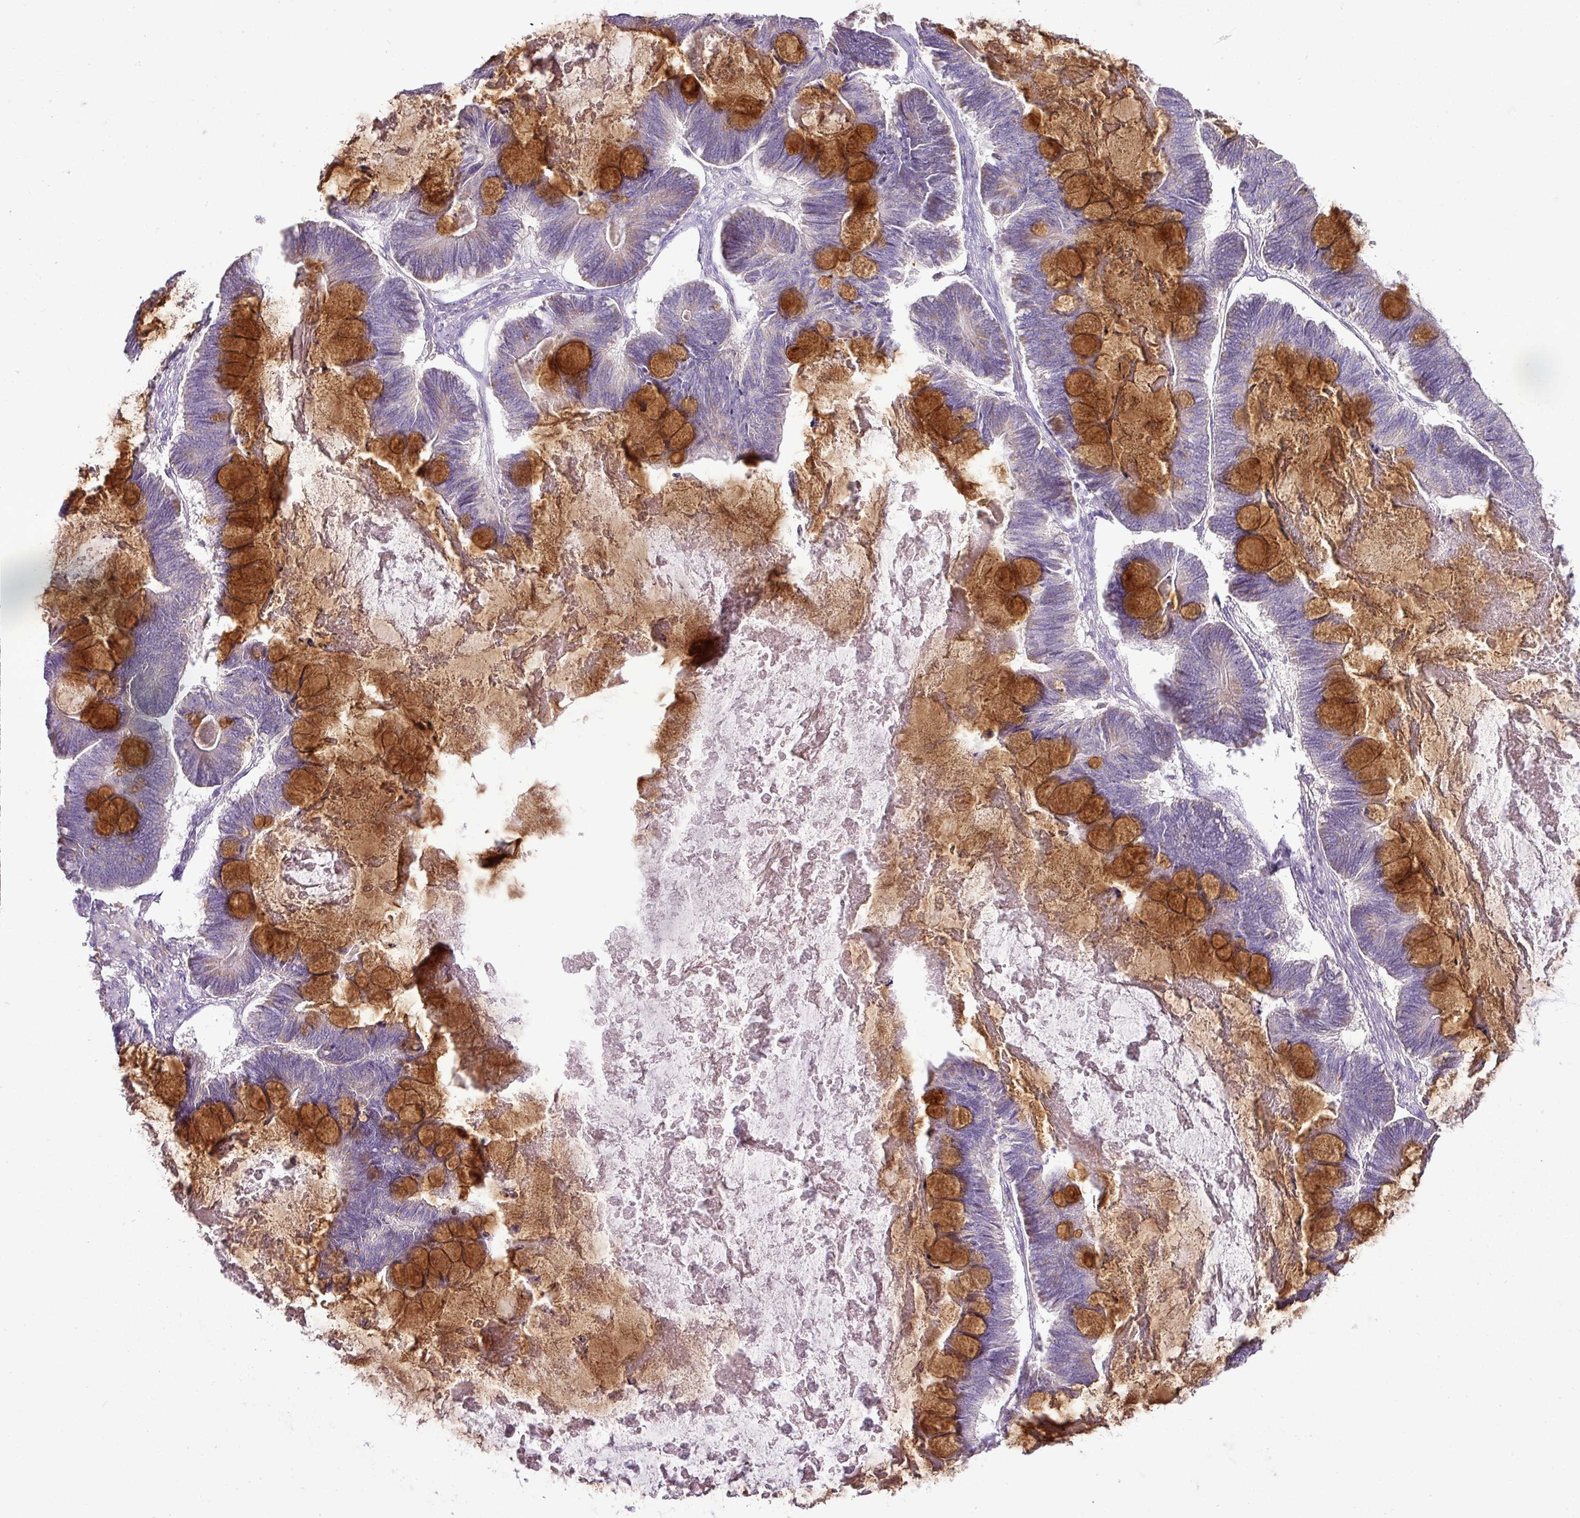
{"staining": {"intensity": "strong", "quantity": "<25%", "location": "cytoplasmic/membranous"}, "tissue": "ovarian cancer", "cell_type": "Tumor cells", "image_type": "cancer", "snomed": [{"axis": "morphology", "description": "Cystadenocarcinoma, mucinous, NOS"}, {"axis": "topography", "description": "Ovary"}], "caption": "Immunohistochemical staining of mucinous cystadenocarcinoma (ovarian) demonstrates medium levels of strong cytoplasmic/membranous staining in about <25% of tumor cells.", "gene": "BRINP2", "patient": {"sex": "female", "age": 61}}